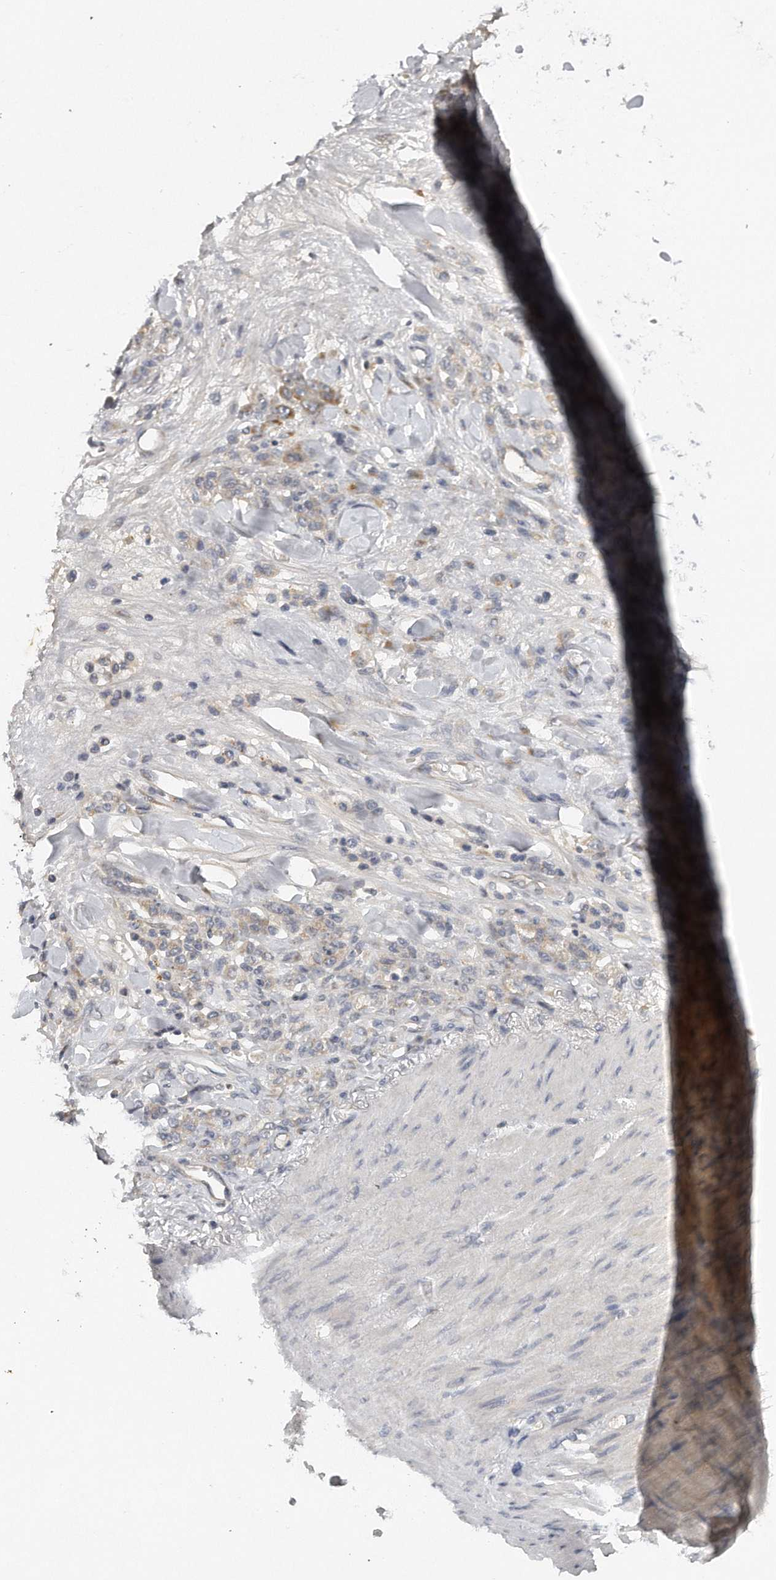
{"staining": {"intensity": "weak", "quantity": "<25%", "location": "cytoplasmic/membranous"}, "tissue": "stomach cancer", "cell_type": "Tumor cells", "image_type": "cancer", "snomed": [{"axis": "morphology", "description": "Normal tissue, NOS"}, {"axis": "morphology", "description": "Adenocarcinoma, NOS"}, {"axis": "topography", "description": "Stomach"}], "caption": "IHC photomicrograph of human stomach cancer stained for a protein (brown), which reveals no expression in tumor cells. (DAB immunohistochemistry (IHC) visualized using brightfield microscopy, high magnification).", "gene": "TRAPPC14", "patient": {"sex": "male", "age": 82}}